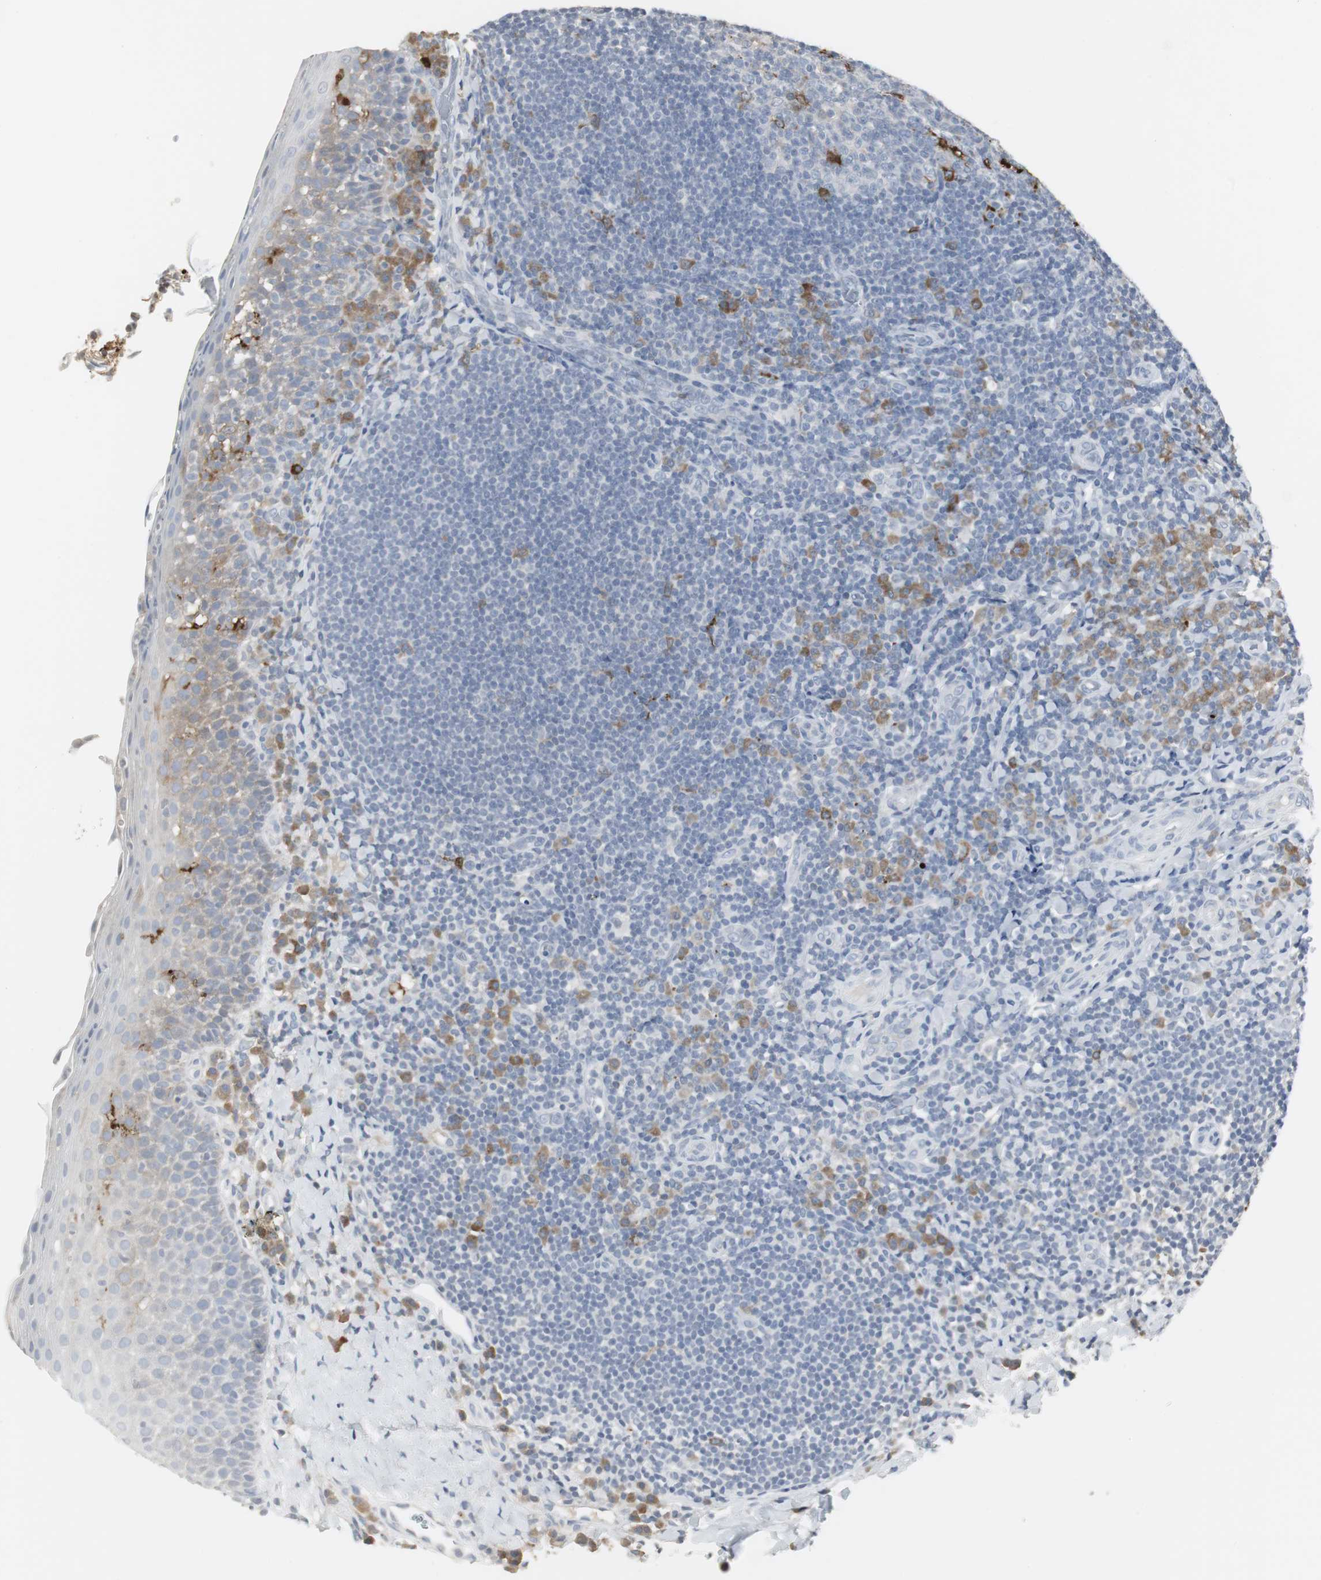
{"staining": {"intensity": "strong", "quantity": "<25%", "location": "cytoplasmic/membranous"}, "tissue": "tonsil", "cell_type": "Germinal center cells", "image_type": "normal", "snomed": [{"axis": "morphology", "description": "Normal tissue, NOS"}, {"axis": "topography", "description": "Tonsil"}], "caption": "About <25% of germinal center cells in normal tonsil display strong cytoplasmic/membranous protein positivity as visualized by brown immunohistochemical staining.", "gene": "PI15", "patient": {"sex": "male", "age": 17}}